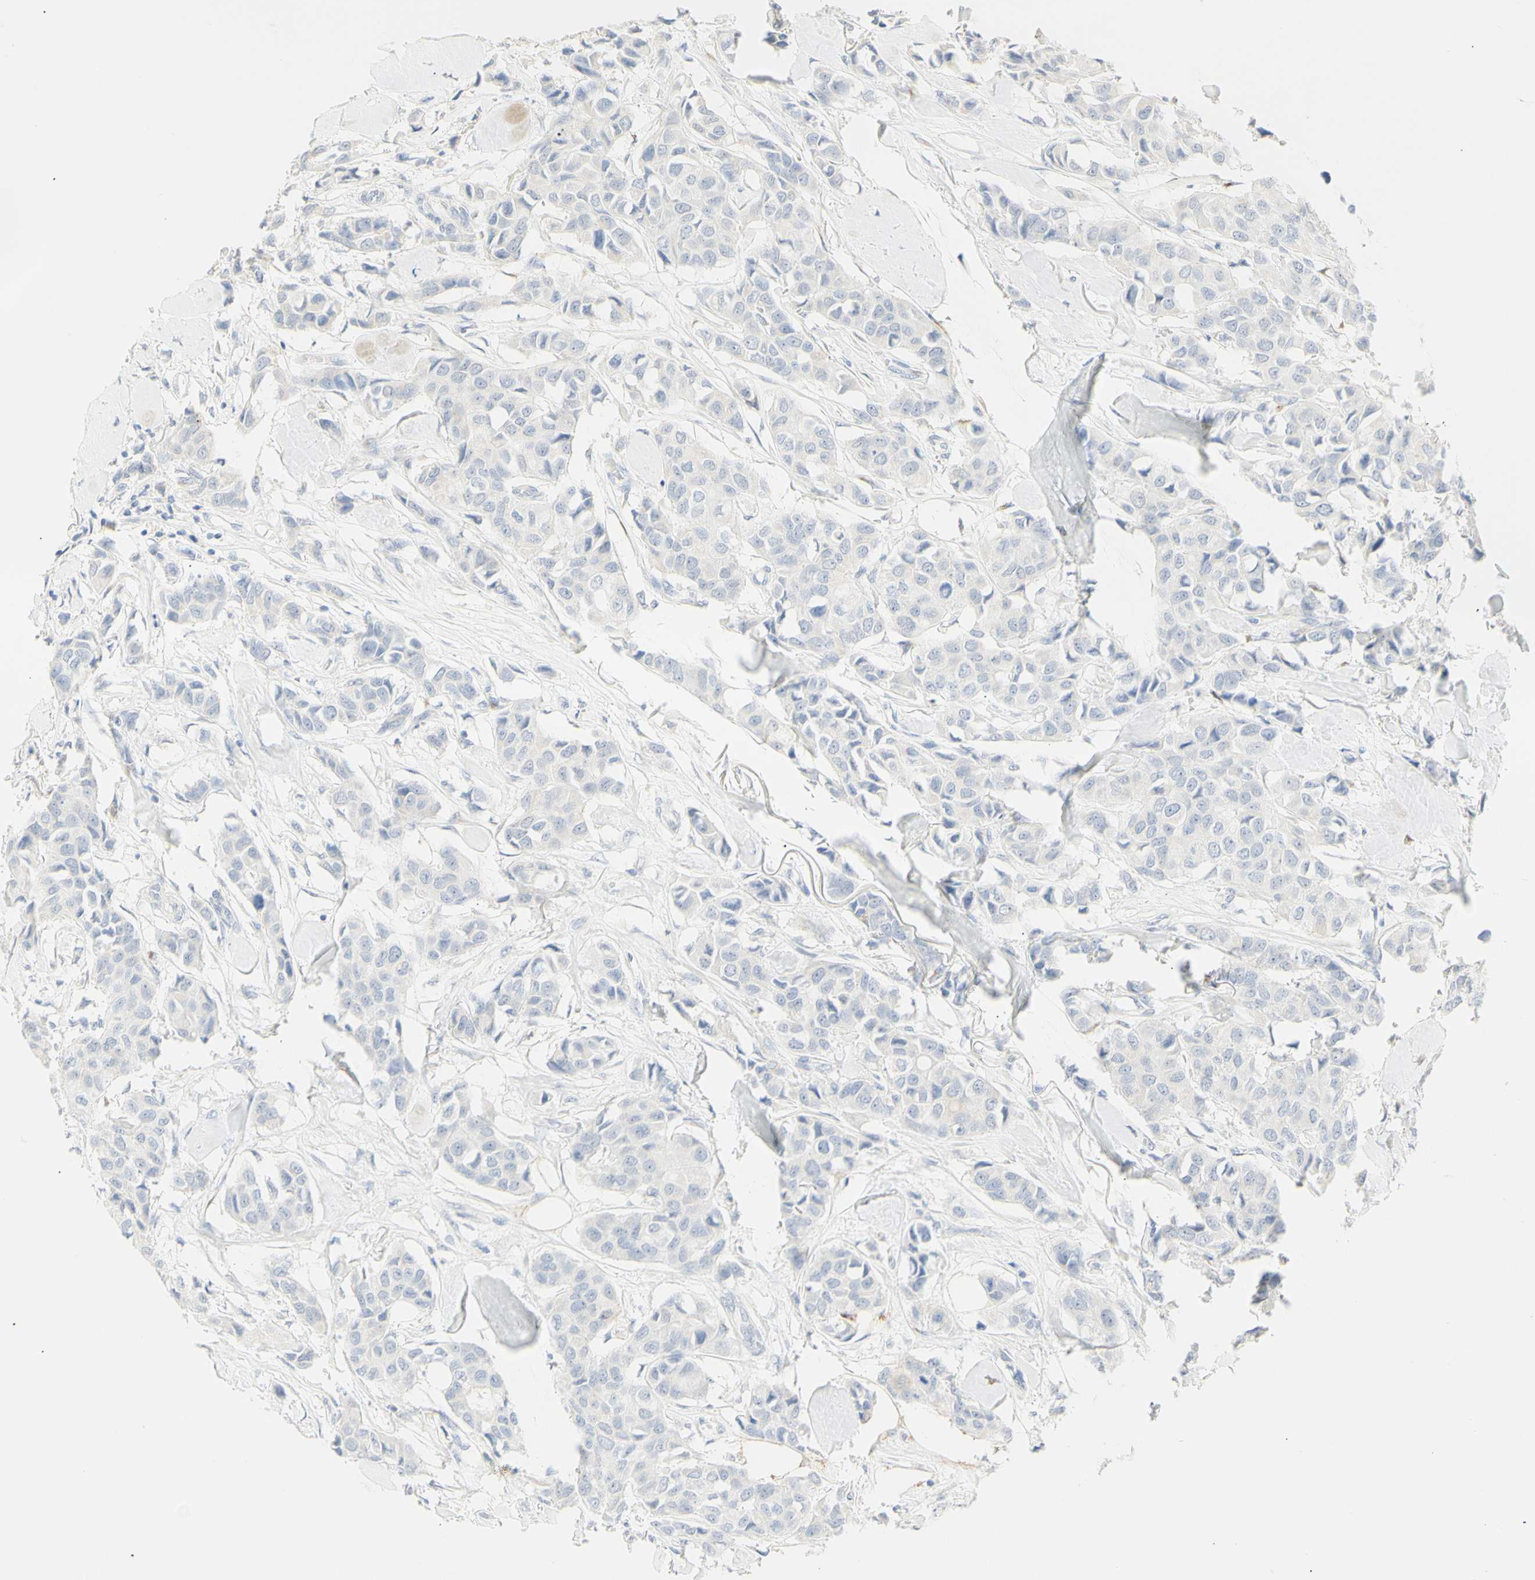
{"staining": {"intensity": "negative", "quantity": "none", "location": "none"}, "tissue": "breast cancer", "cell_type": "Tumor cells", "image_type": "cancer", "snomed": [{"axis": "morphology", "description": "Duct carcinoma"}, {"axis": "topography", "description": "Breast"}], "caption": "Human breast cancer stained for a protein using immunohistochemistry (IHC) demonstrates no staining in tumor cells.", "gene": "B4GALNT3", "patient": {"sex": "female", "age": 80}}